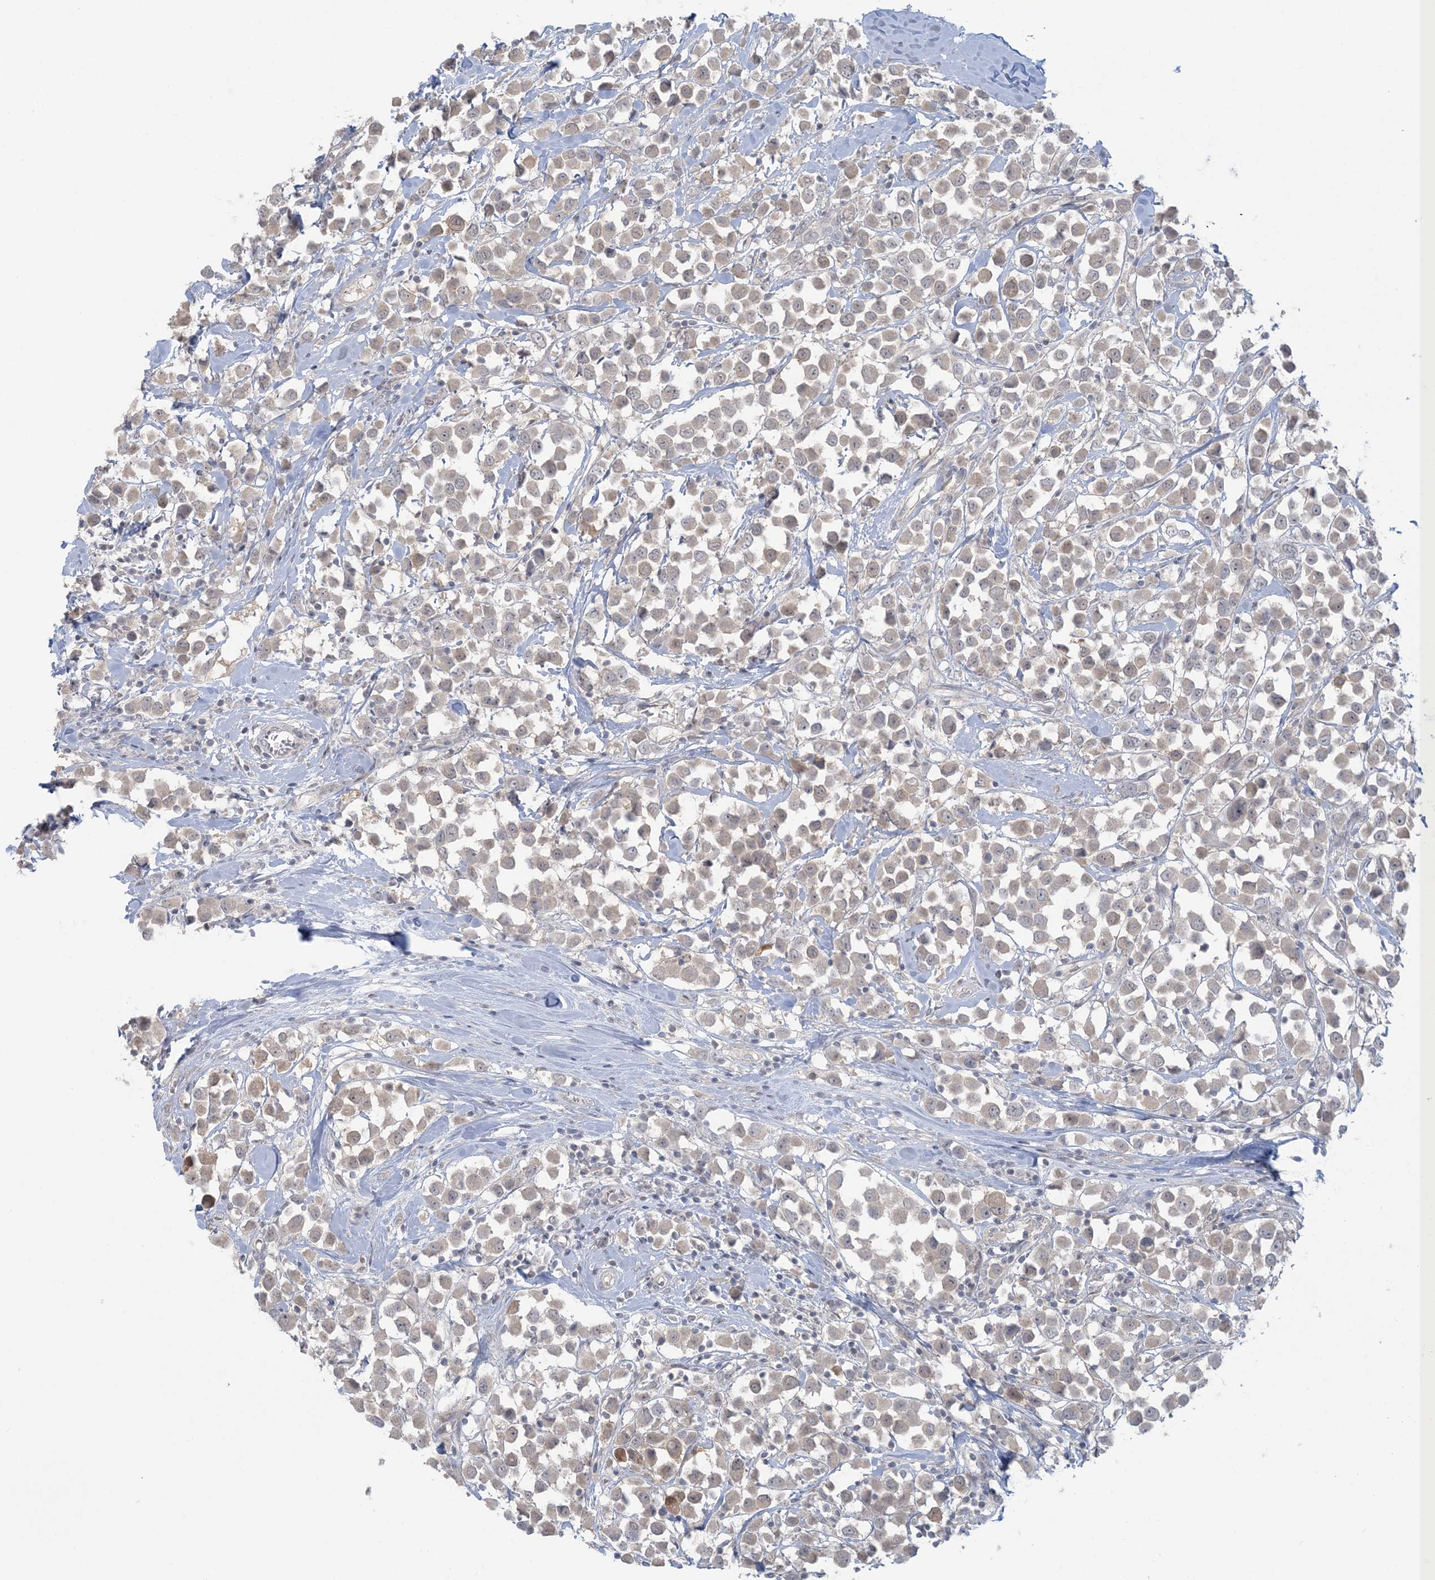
{"staining": {"intensity": "weak", "quantity": "<25%", "location": "cytoplasmic/membranous"}, "tissue": "breast cancer", "cell_type": "Tumor cells", "image_type": "cancer", "snomed": [{"axis": "morphology", "description": "Duct carcinoma"}, {"axis": "topography", "description": "Breast"}], "caption": "An immunohistochemistry image of invasive ductal carcinoma (breast) is shown. There is no staining in tumor cells of invasive ductal carcinoma (breast).", "gene": "NRBP2", "patient": {"sex": "female", "age": 61}}